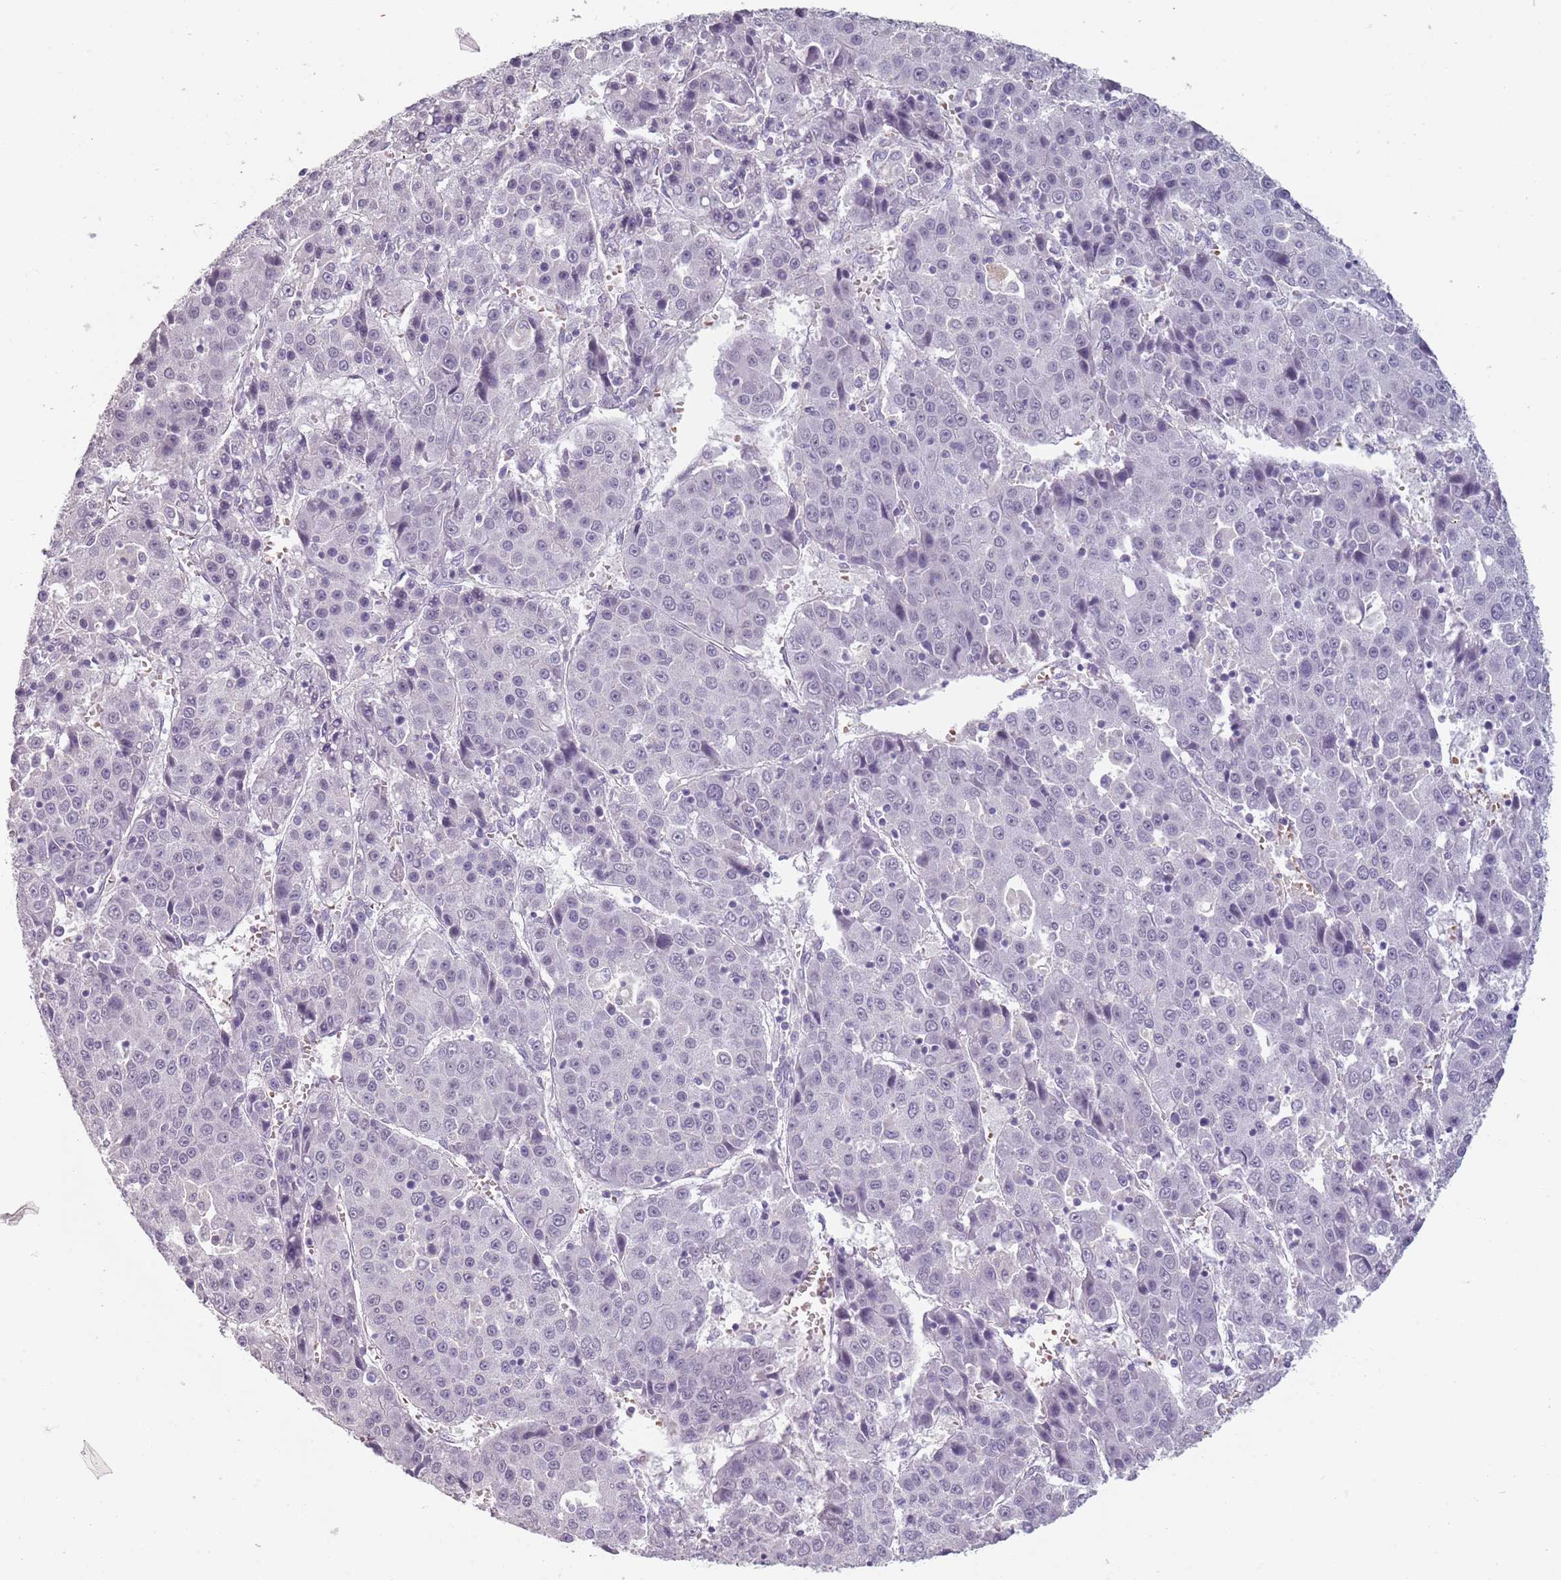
{"staining": {"intensity": "negative", "quantity": "none", "location": "none"}, "tissue": "liver cancer", "cell_type": "Tumor cells", "image_type": "cancer", "snomed": [{"axis": "morphology", "description": "Carcinoma, Hepatocellular, NOS"}, {"axis": "topography", "description": "Liver"}], "caption": "IHC of human hepatocellular carcinoma (liver) exhibits no staining in tumor cells.", "gene": "PIEZO1", "patient": {"sex": "female", "age": 53}}